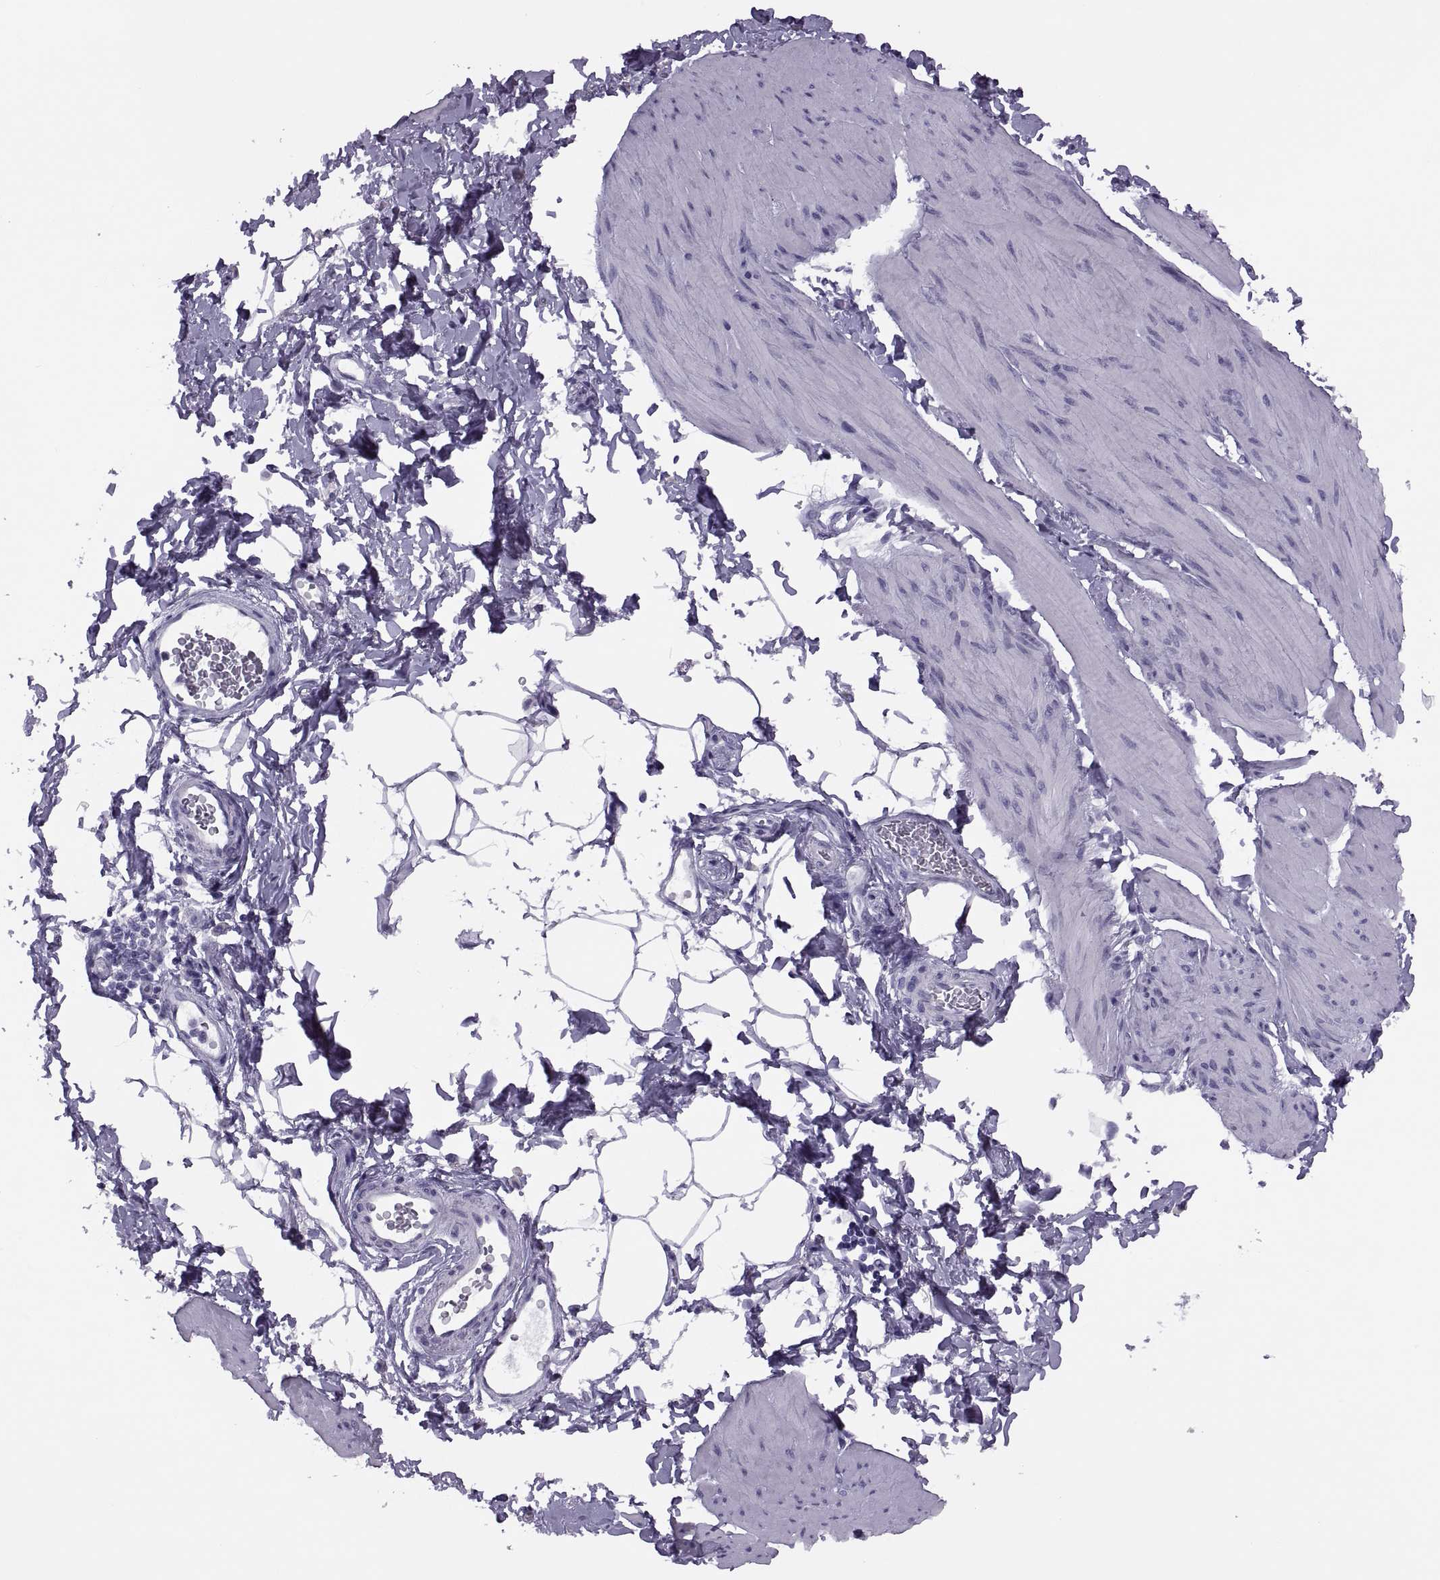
{"staining": {"intensity": "negative", "quantity": "none", "location": "none"}, "tissue": "smooth muscle", "cell_type": "Smooth muscle cells", "image_type": "normal", "snomed": [{"axis": "morphology", "description": "Normal tissue, NOS"}, {"axis": "topography", "description": "Adipose tissue"}, {"axis": "topography", "description": "Smooth muscle"}, {"axis": "topography", "description": "Peripheral nerve tissue"}], "caption": "Immunohistochemical staining of normal smooth muscle demonstrates no significant expression in smooth muscle cells.", "gene": "FAM24A", "patient": {"sex": "male", "age": 83}}